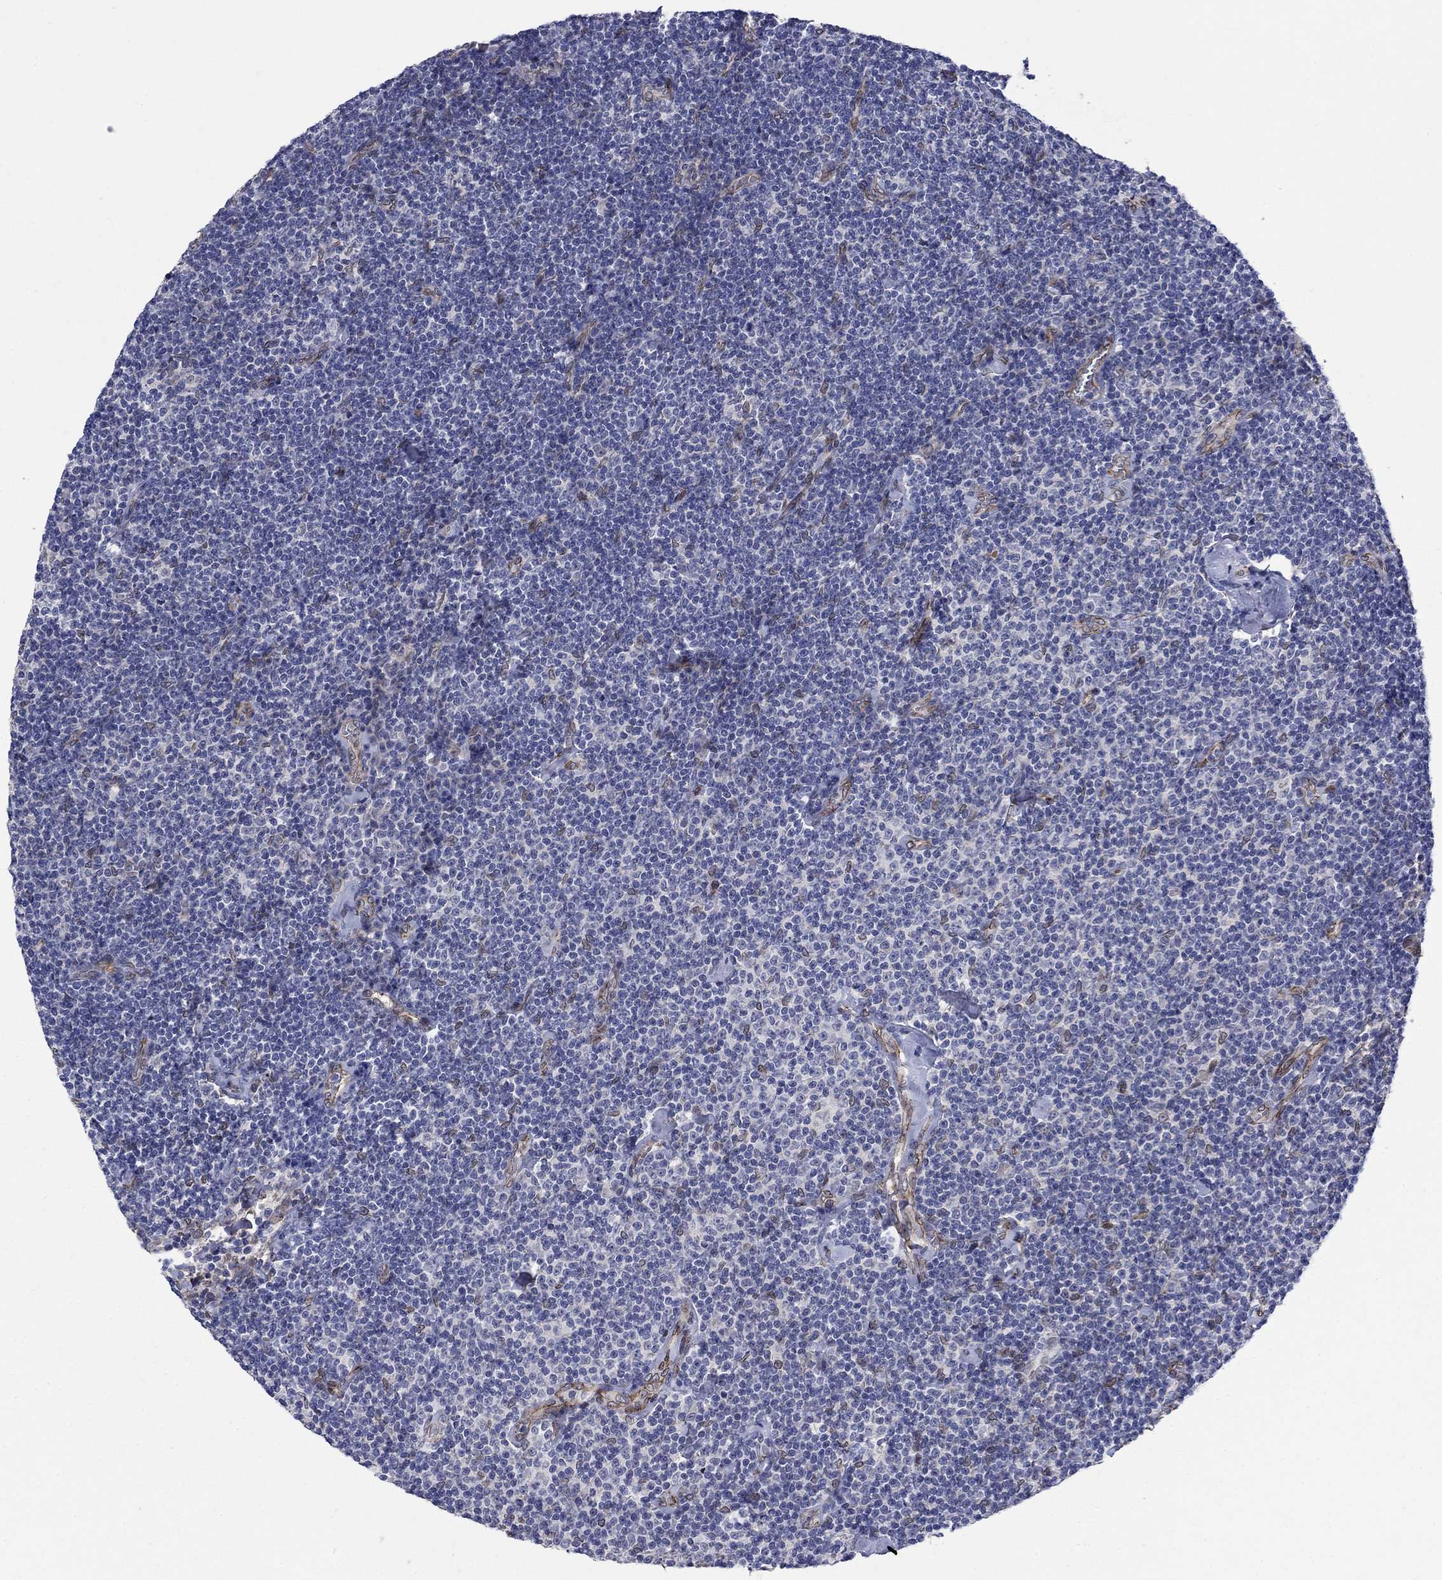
{"staining": {"intensity": "negative", "quantity": "none", "location": "none"}, "tissue": "lymphoma", "cell_type": "Tumor cells", "image_type": "cancer", "snomed": [{"axis": "morphology", "description": "Malignant lymphoma, non-Hodgkin's type, Low grade"}, {"axis": "topography", "description": "Lymph node"}], "caption": "Low-grade malignant lymphoma, non-Hodgkin's type was stained to show a protein in brown. There is no significant staining in tumor cells. (DAB (3,3'-diaminobenzidine) immunohistochemistry visualized using brightfield microscopy, high magnification).", "gene": "EMC9", "patient": {"sex": "male", "age": 81}}